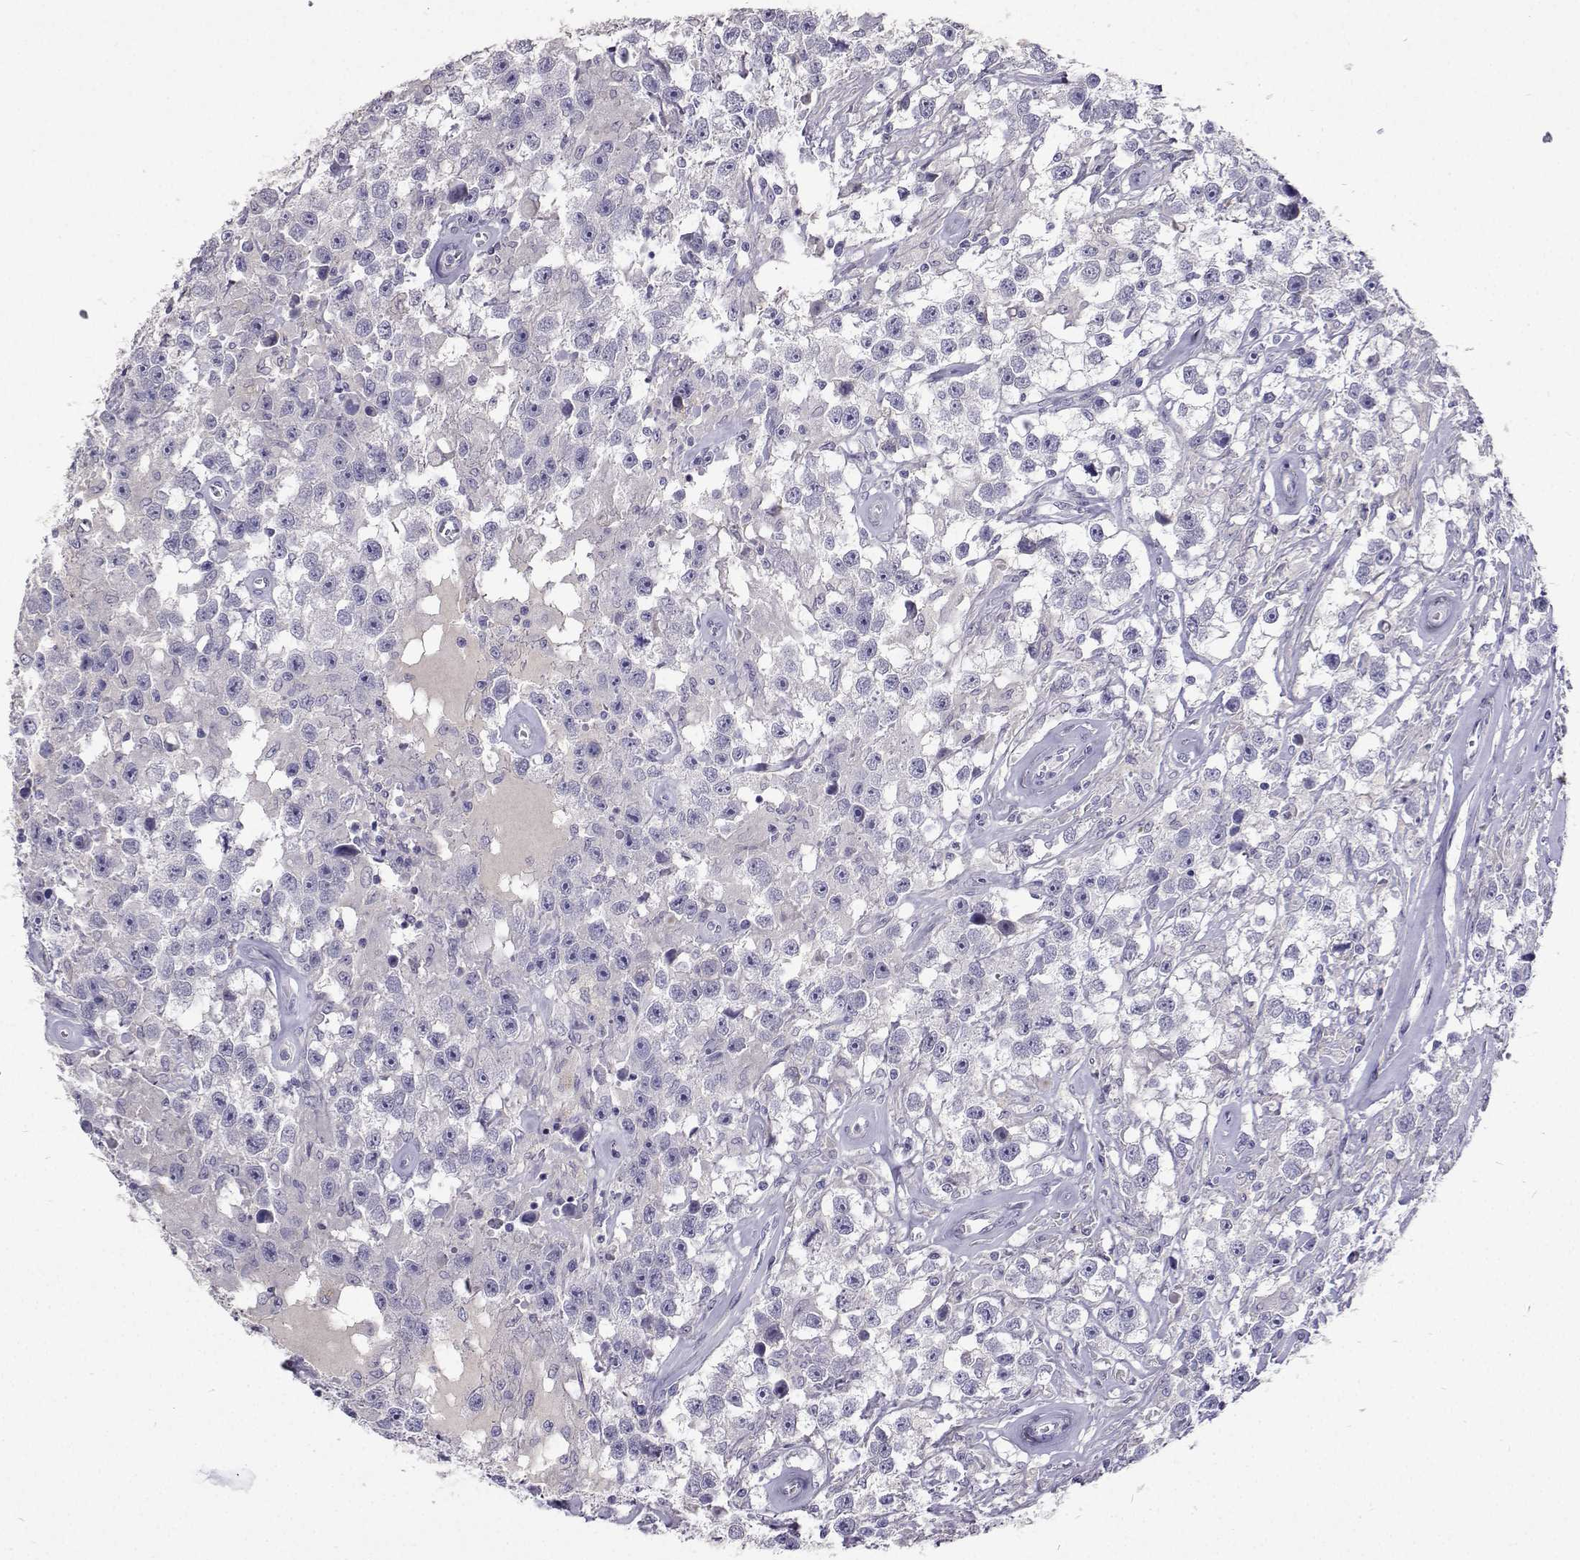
{"staining": {"intensity": "negative", "quantity": "none", "location": "none"}, "tissue": "testis cancer", "cell_type": "Tumor cells", "image_type": "cancer", "snomed": [{"axis": "morphology", "description": "Seminoma, NOS"}, {"axis": "topography", "description": "Testis"}], "caption": "Image shows no protein staining in tumor cells of testis cancer (seminoma) tissue. (DAB immunohistochemistry (IHC), high magnification).", "gene": "CFAP44", "patient": {"sex": "male", "age": 43}}